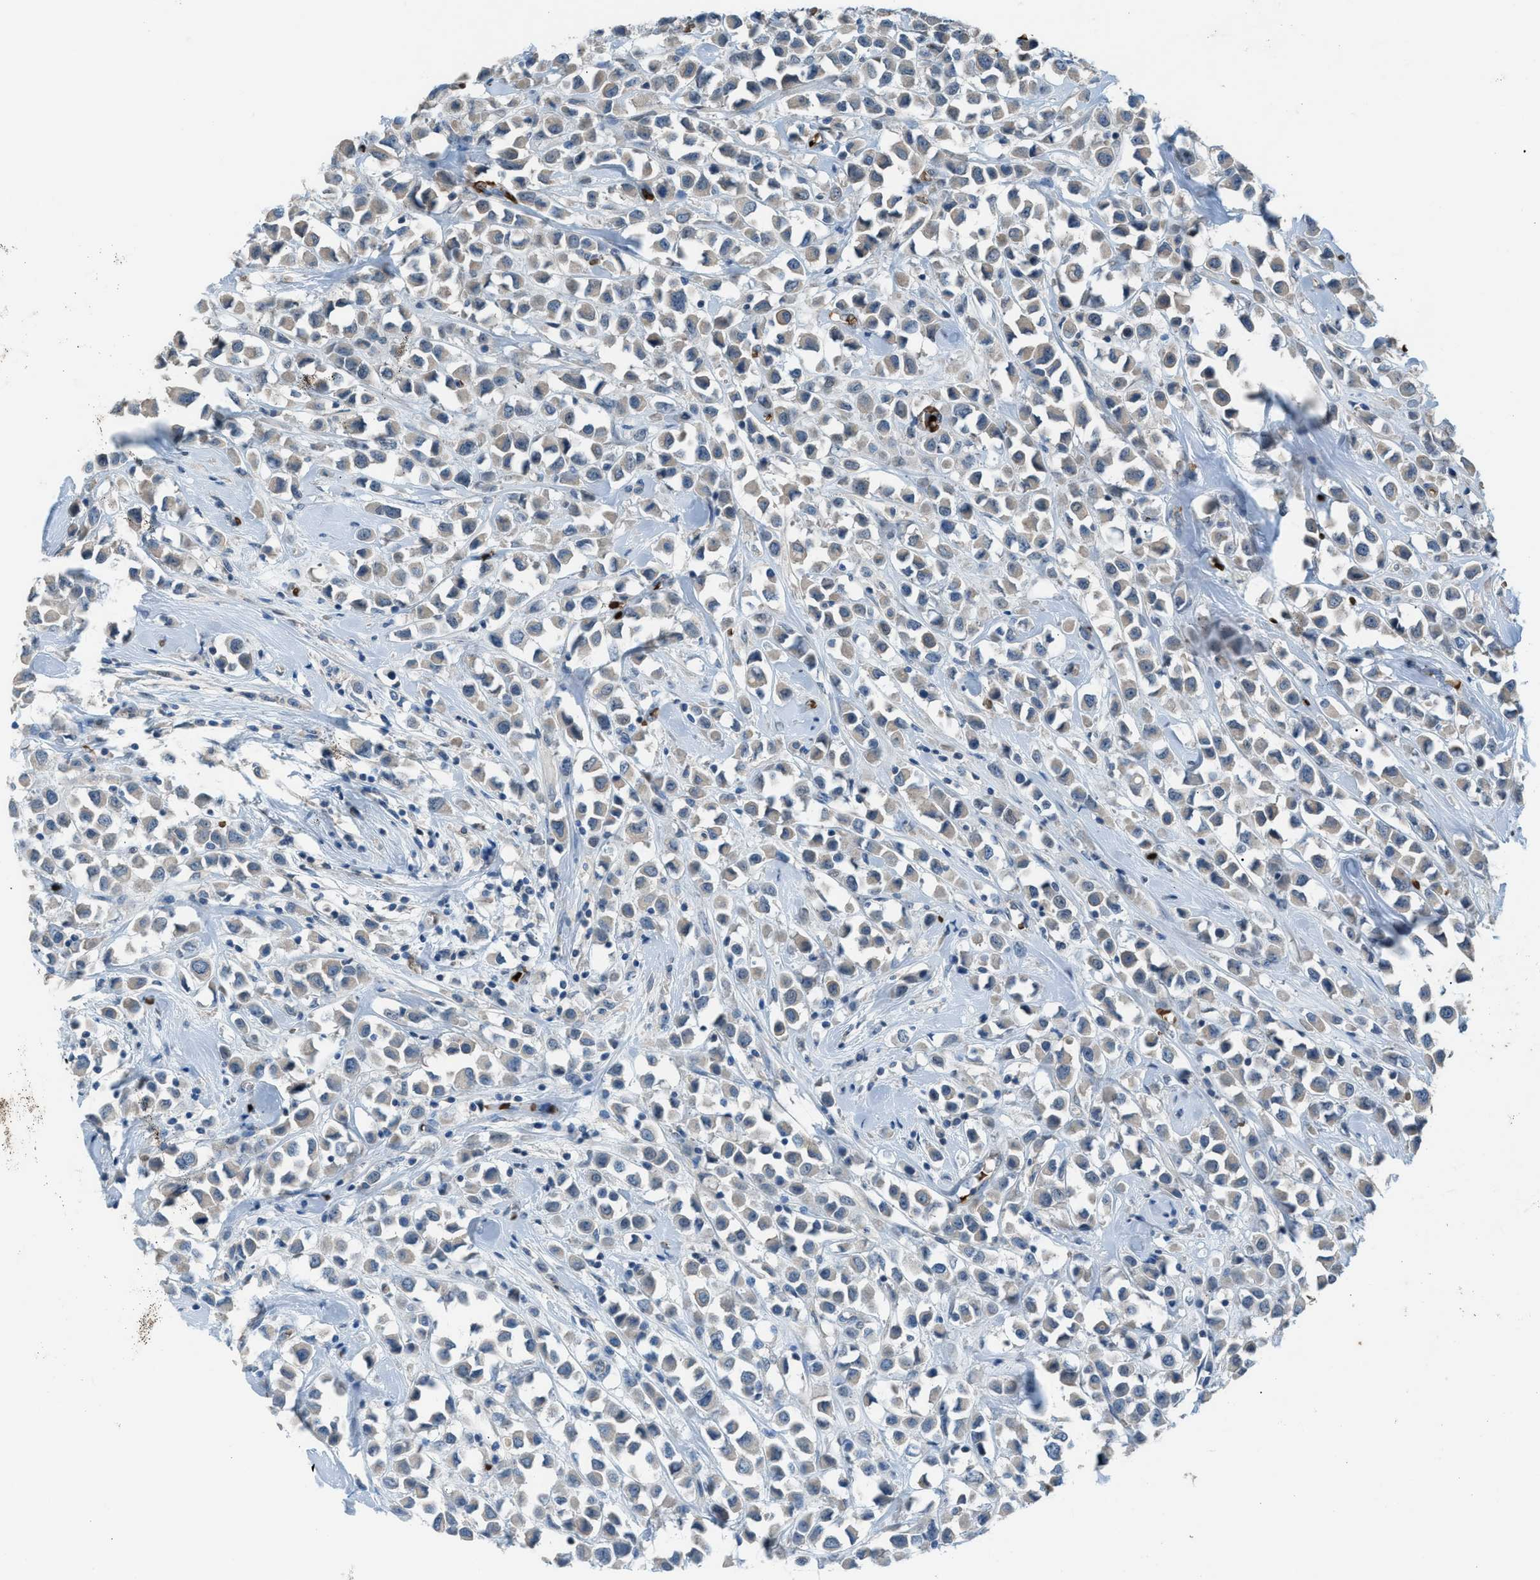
{"staining": {"intensity": "negative", "quantity": "none", "location": "none"}, "tissue": "breast cancer", "cell_type": "Tumor cells", "image_type": "cancer", "snomed": [{"axis": "morphology", "description": "Duct carcinoma"}, {"axis": "topography", "description": "Breast"}], "caption": "An immunohistochemistry photomicrograph of breast cancer (infiltrating ductal carcinoma) is shown. There is no staining in tumor cells of breast cancer (infiltrating ductal carcinoma).", "gene": "CFAP77", "patient": {"sex": "female", "age": 61}}